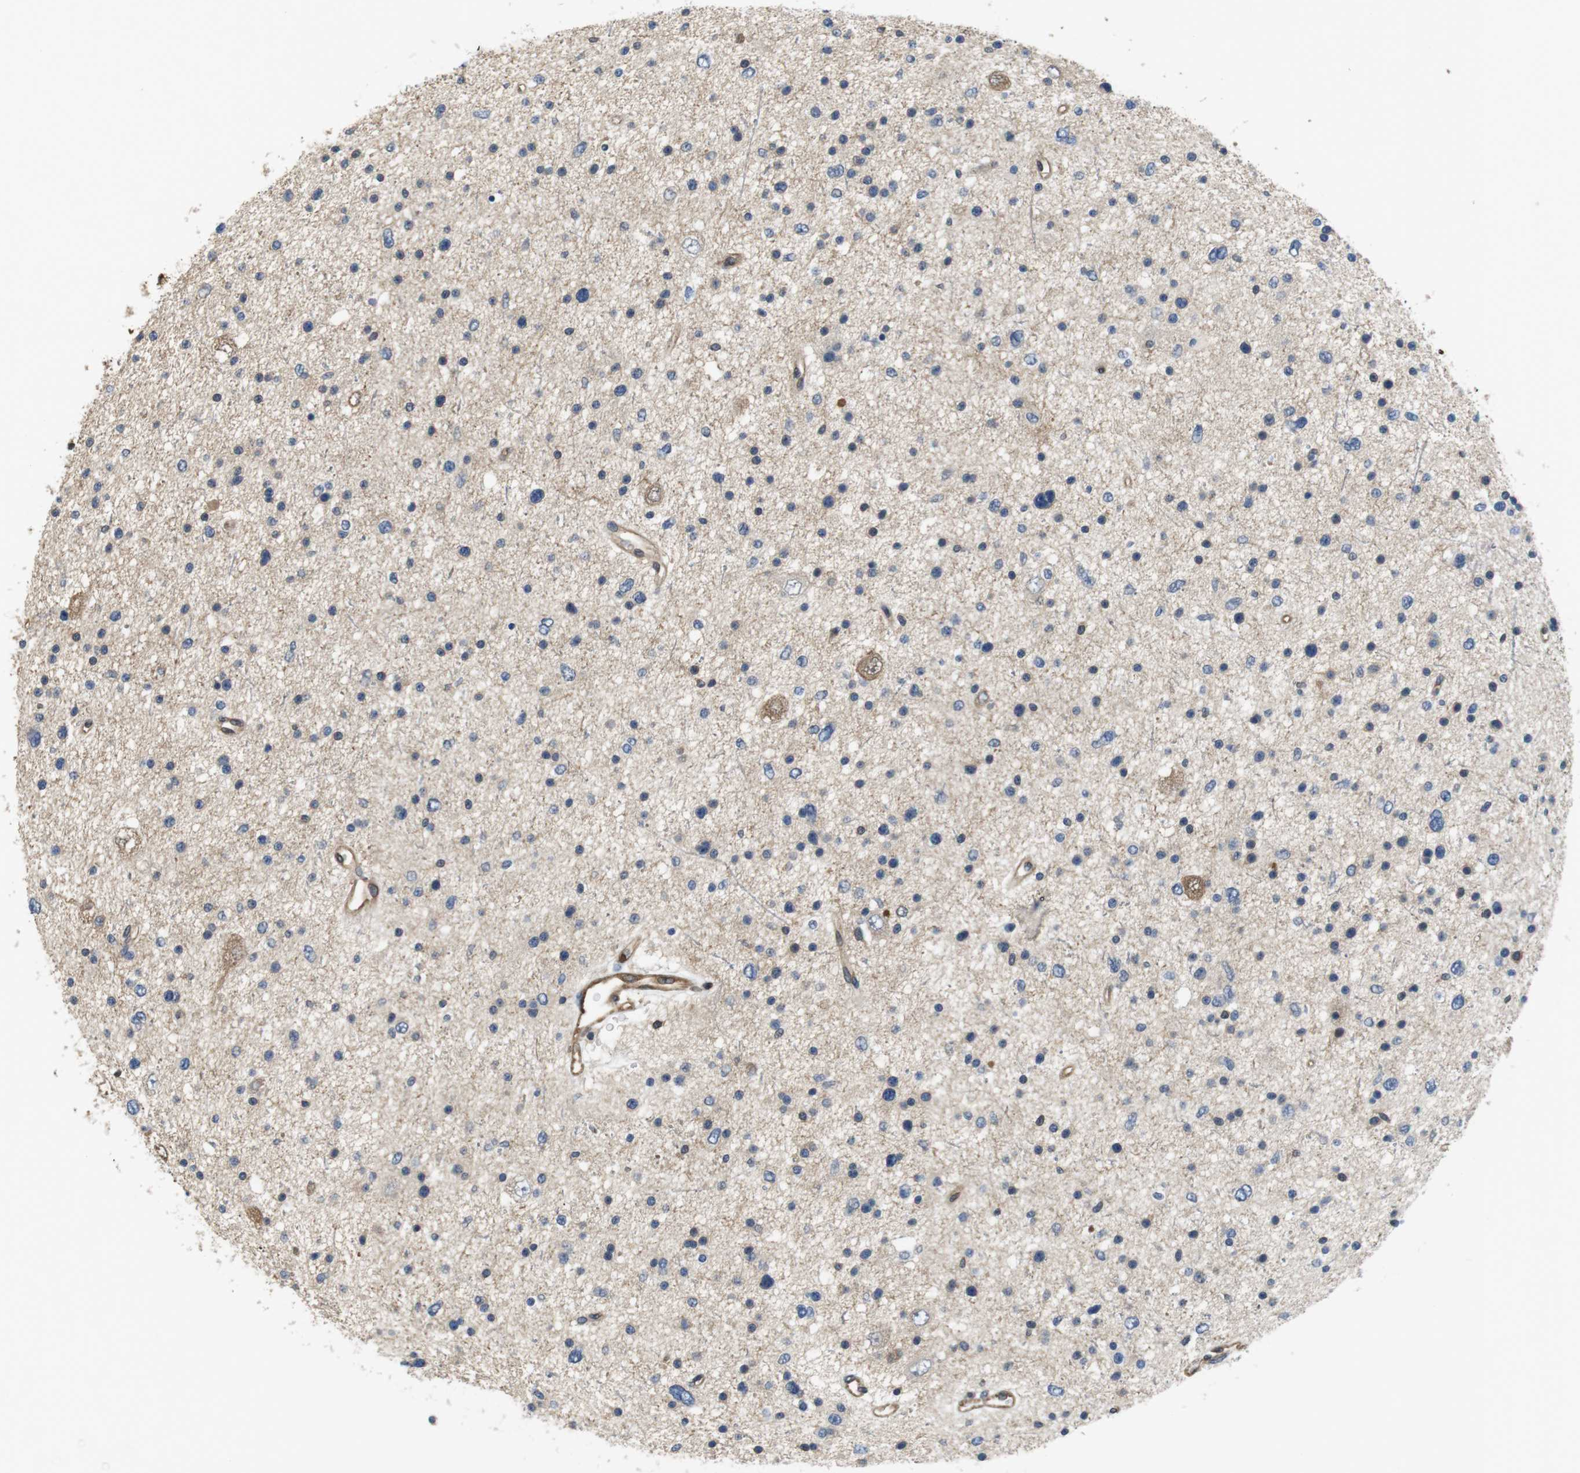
{"staining": {"intensity": "negative", "quantity": "none", "location": "none"}, "tissue": "glioma", "cell_type": "Tumor cells", "image_type": "cancer", "snomed": [{"axis": "morphology", "description": "Glioma, malignant, Low grade"}, {"axis": "topography", "description": "Brain"}], "caption": "Micrograph shows no protein positivity in tumor cells of malignant glioma (low-grade) tissue. Brightfield microscopy of immunohistochemistry stained with DAB (brown) and hematoxylin (blue), captured at high magnification.", "gene": "LDHA", "patient": {"sex": "female", "age": 37}}